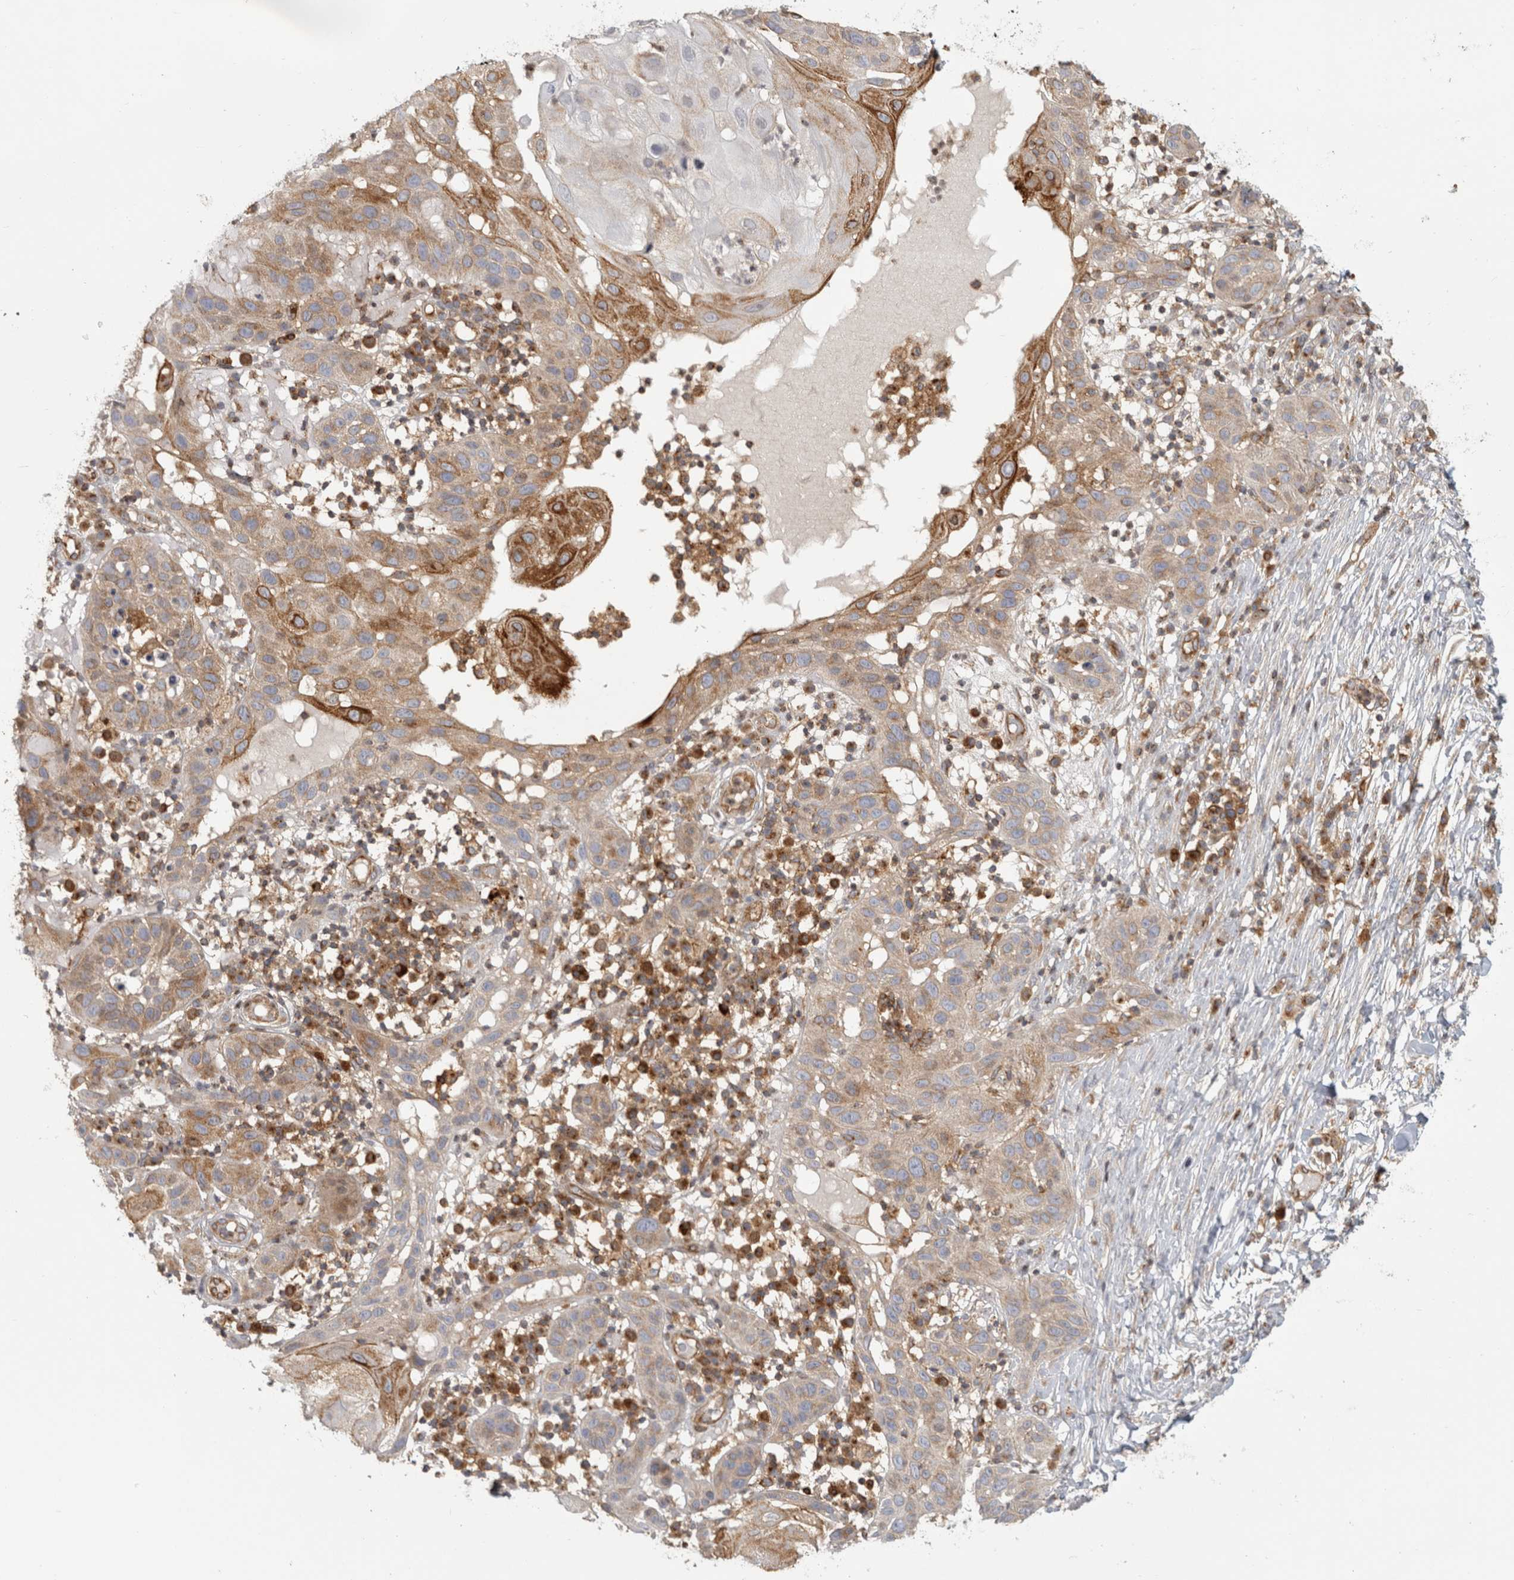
{"staining": {"intensity": "weak", "quantity": "25%-75%", "location": "cytoplasmic/membranous"}, "tissue": "skin cancer", "cell_type": "Tumor cells", "image_type": "cancer", "snomed": [{"axis": "morphology", "description": "Normal tissue, NOS"}, {"axis": "morphology", "description": "Squamous cell carcinoma, NOS"}, {"axis": "topography", "description": "Skin"}], "caption": "Squamous cell carcinoma (skin) stained for a protein exhibits weak cytoplasmic/membranous positivity in tumor cells.", "gene": "HLA-E", "patient": {"sex": "female", "age": 96}}